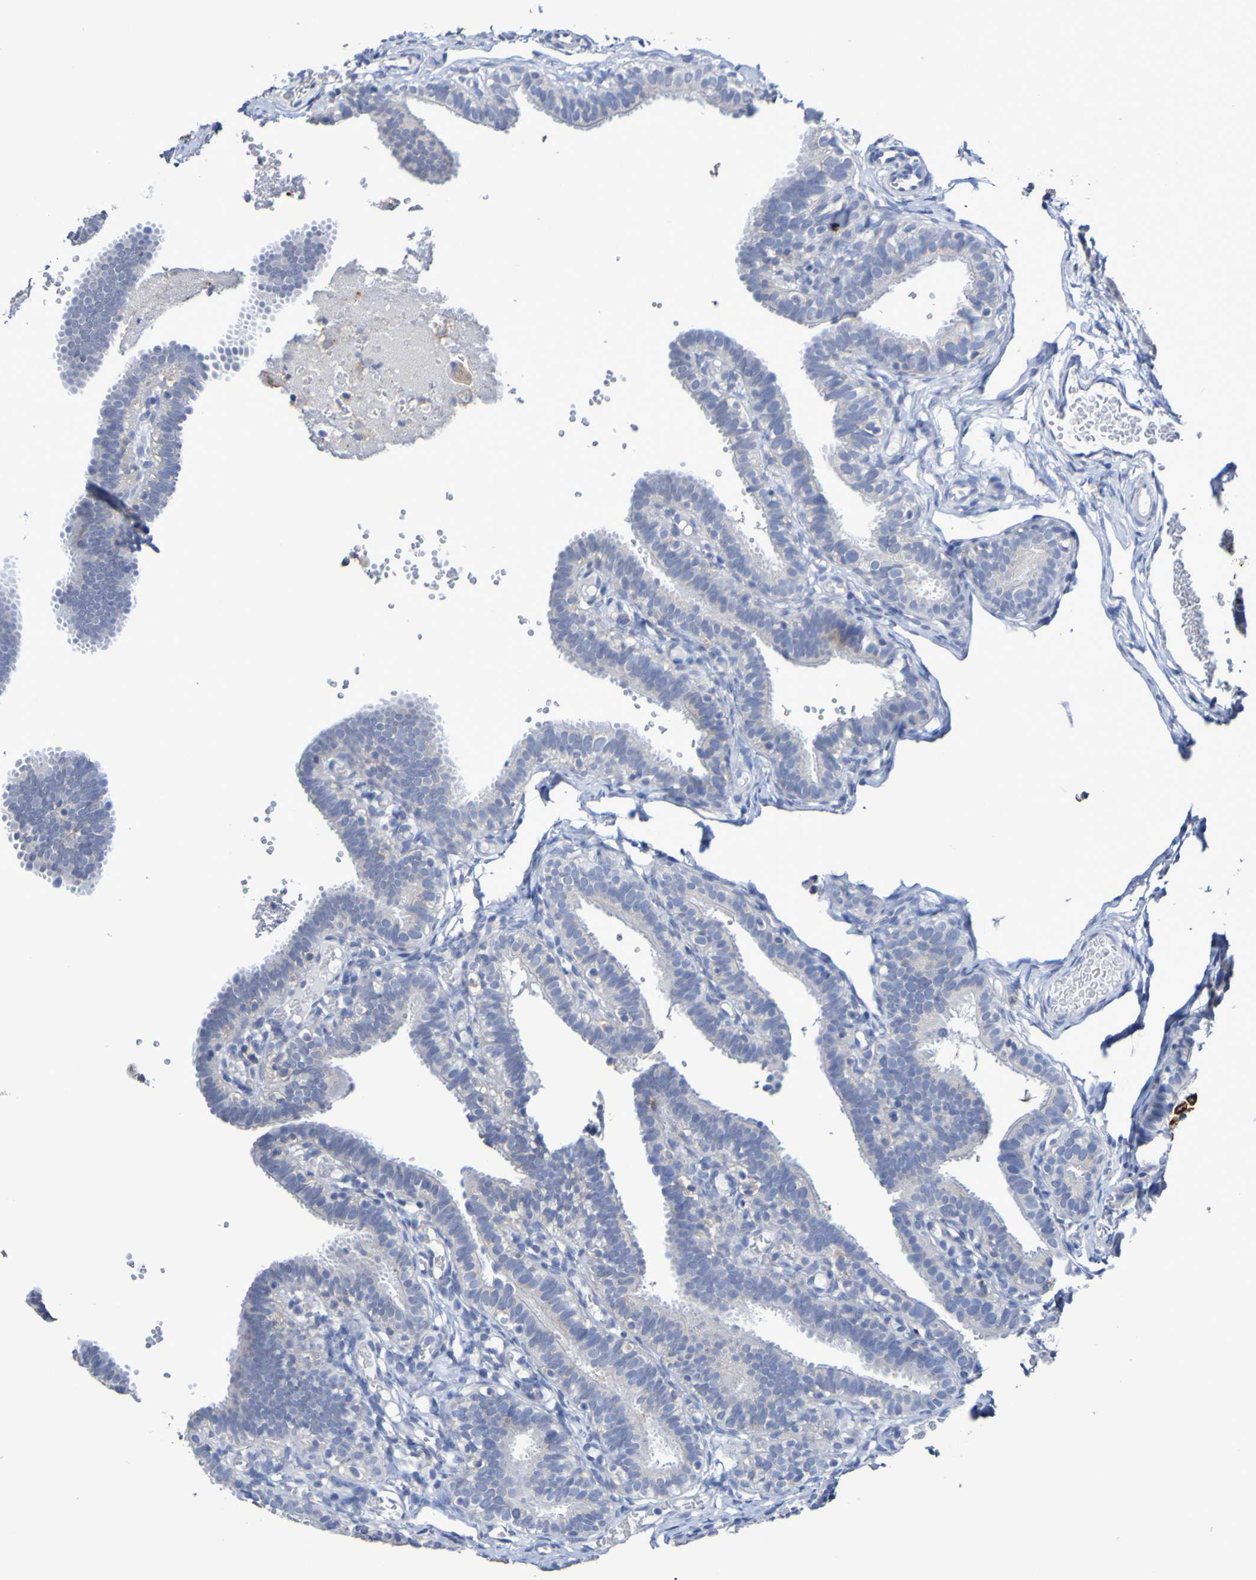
{"staining": {"intensity": "negative", "quantity": "none", "location": "none"}, "tissue": "fallopian tube", "cell_type": "Glandular cells", "image_type": "normal", "snomed": [{"axis": "morphology", "description": "Normal tissue, NOS"}, {"axis": "topography", "description": "Fallopian tube"}, {"axis": "topography", "description": "Placenta"}], "caption": "Image shows no significant protein staining in glandular cells of normal fallopian tube. (Immunohistochemistry (ihc), brightfield microscopy, high magnification).", "gene": "SLC3A2", "patient": {"sex": "female", "age": 34}}